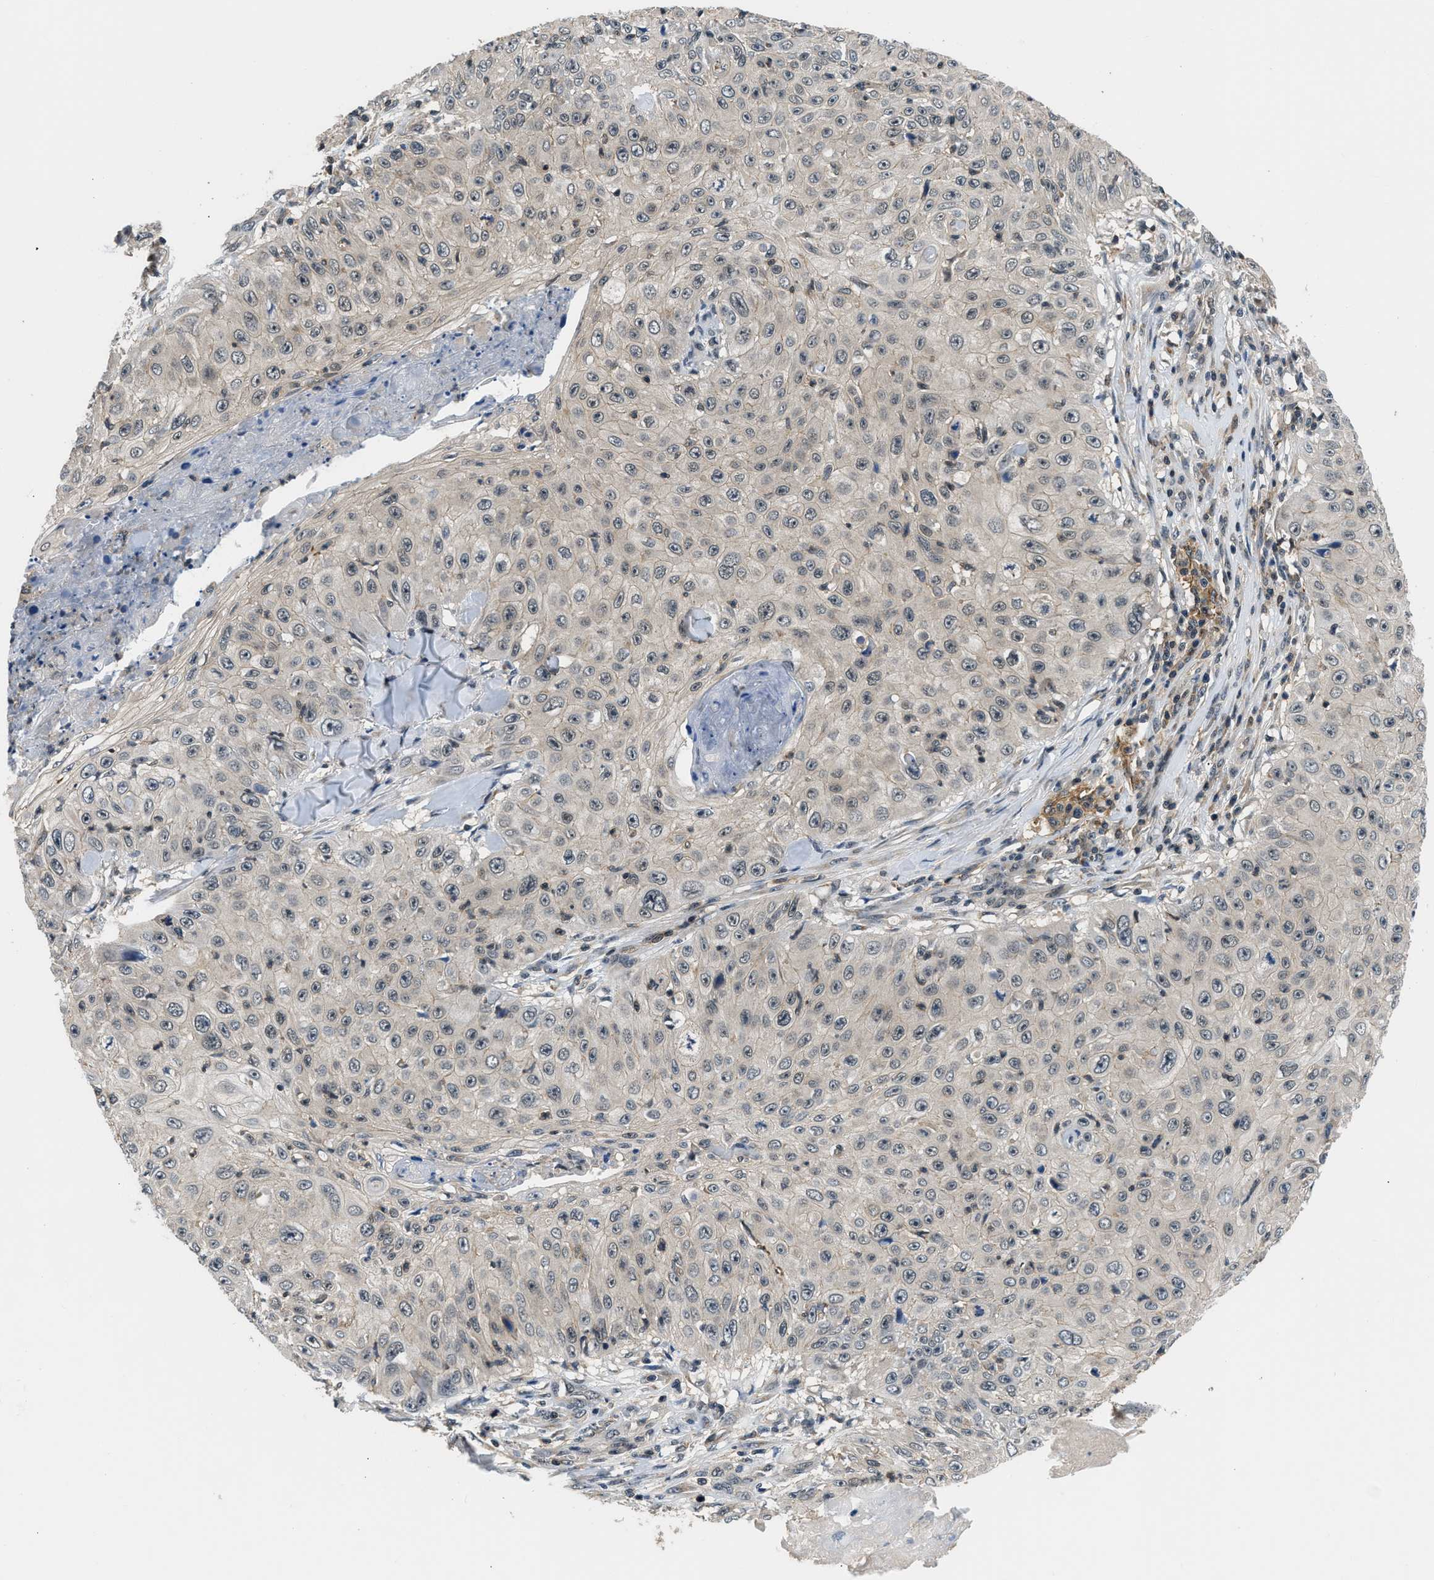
{"staining": {"intensity": "weak", "quantity": ">75%", "location": "cytoplasmic/membranous"}, "tissue": "skin cancer", "cell_type": "Tumor cells", "image_type": "cancer", "snomed": [{"axis": "morphology", "description": "Squamous cell carcinoma, NOS"}, {"axis": "topography", "description": "Skin"}], "caption": "Brown immunohistochemical staining in squamous cell carcinoma (skin) shows weak cytoplasmic/membranous staining in approximately >75% of tumor cells. The staining is performed using DAB brown chromogen to label protein expression. The nuclei are counter-stained blue using hematoxylin.", "gene": "MTMR1", "patient": {"sex": "male", "age": 86}}